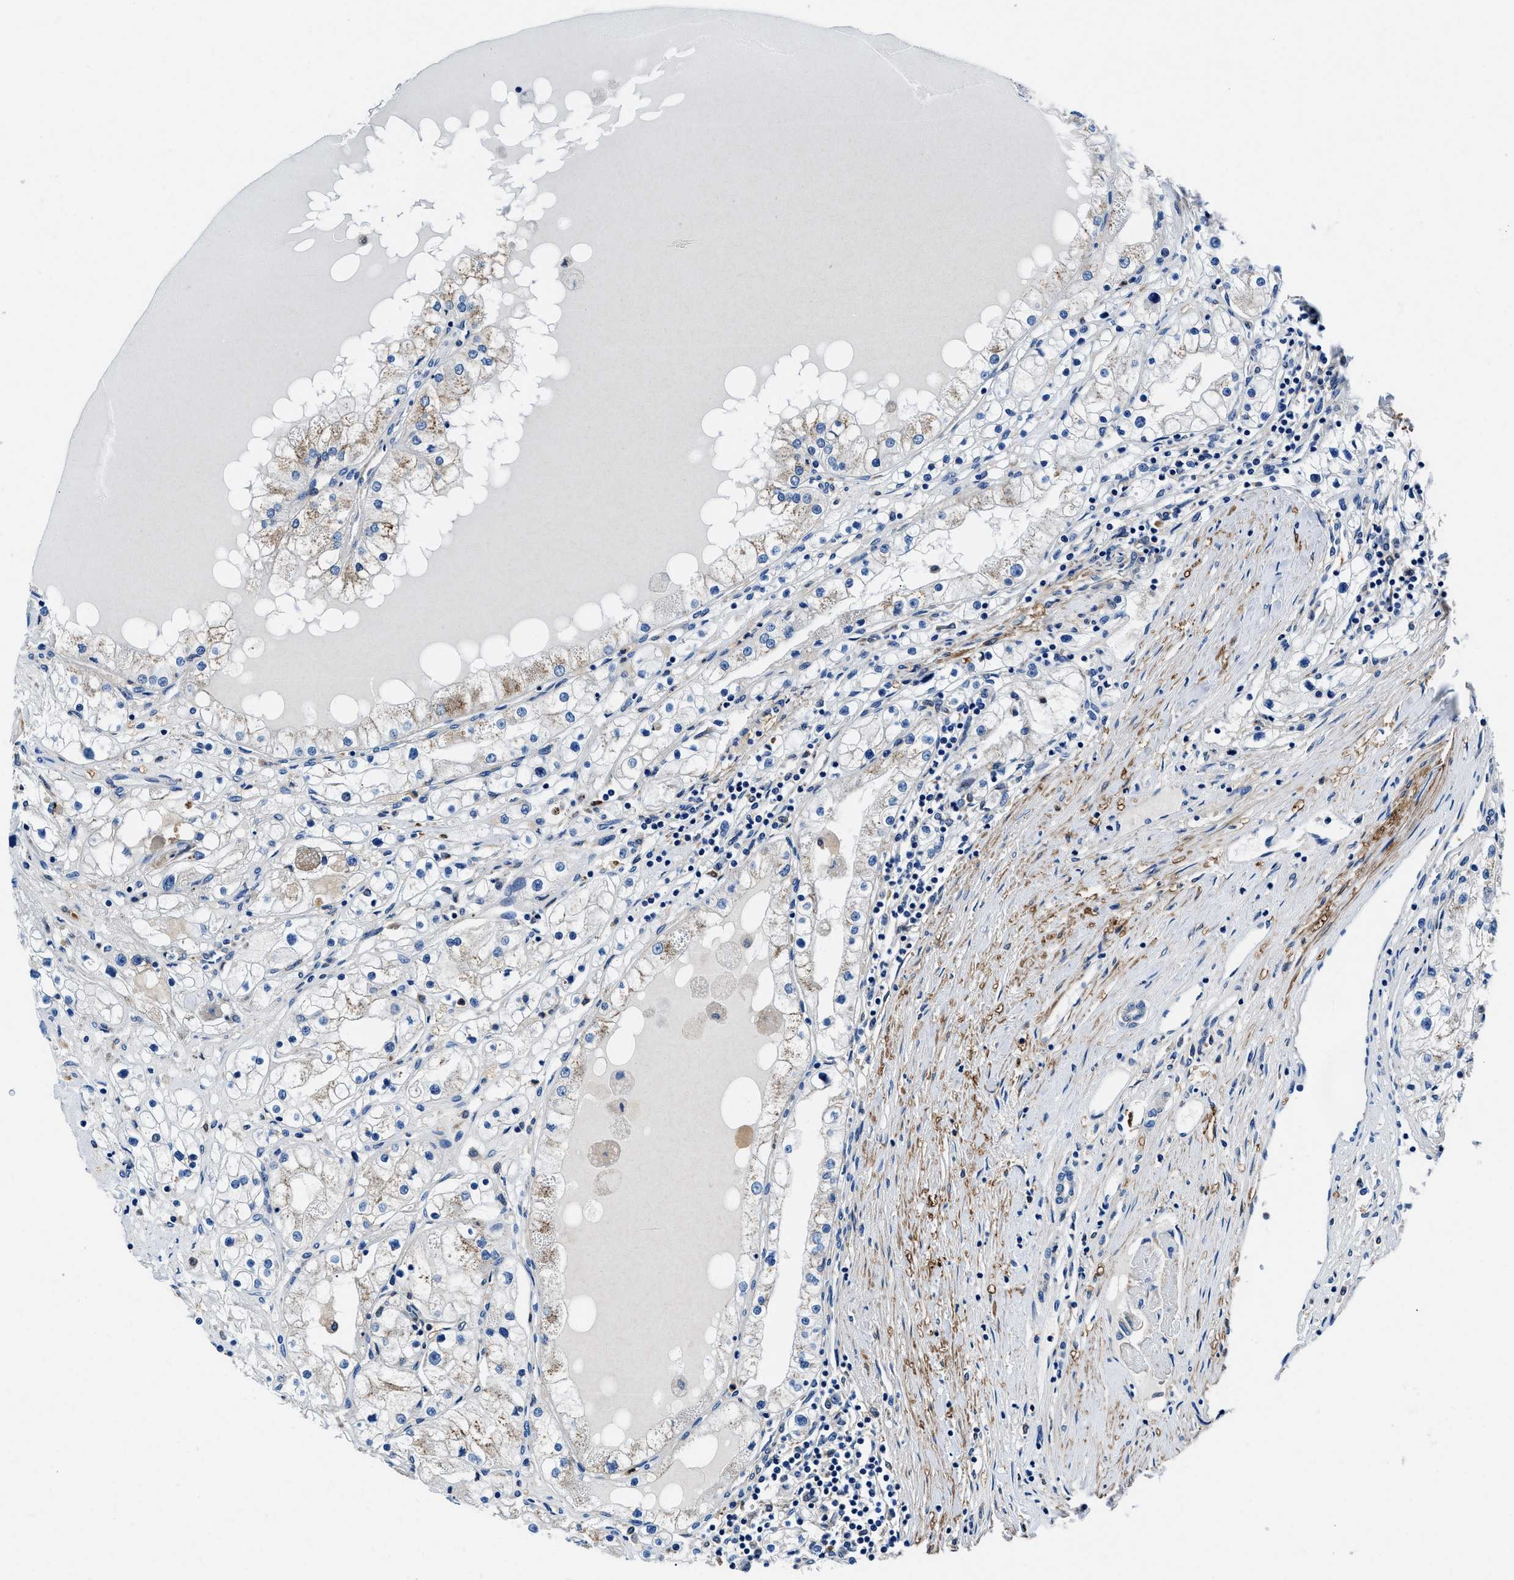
{"staining": {"intensity": "weak", "quantity": ">75%", "location": "cytoplasmic/membranous"}, "tissue": "renal cancer", "cell_type": "Tumor cells", "image_type": "cancer", "snomed": [{"axis": "morphology", "description": "Adenocarcinoma, NOS"}, {"axis": "topography", "description": "Kidney"}], "caption": "Renal cancer stained with a brown dye demonstrates weak cytoplasmic/membranous positive staining in about >75% of tumor cells.", "gene": "NEU1", "patient": {"sex": "male", "age": 68}}